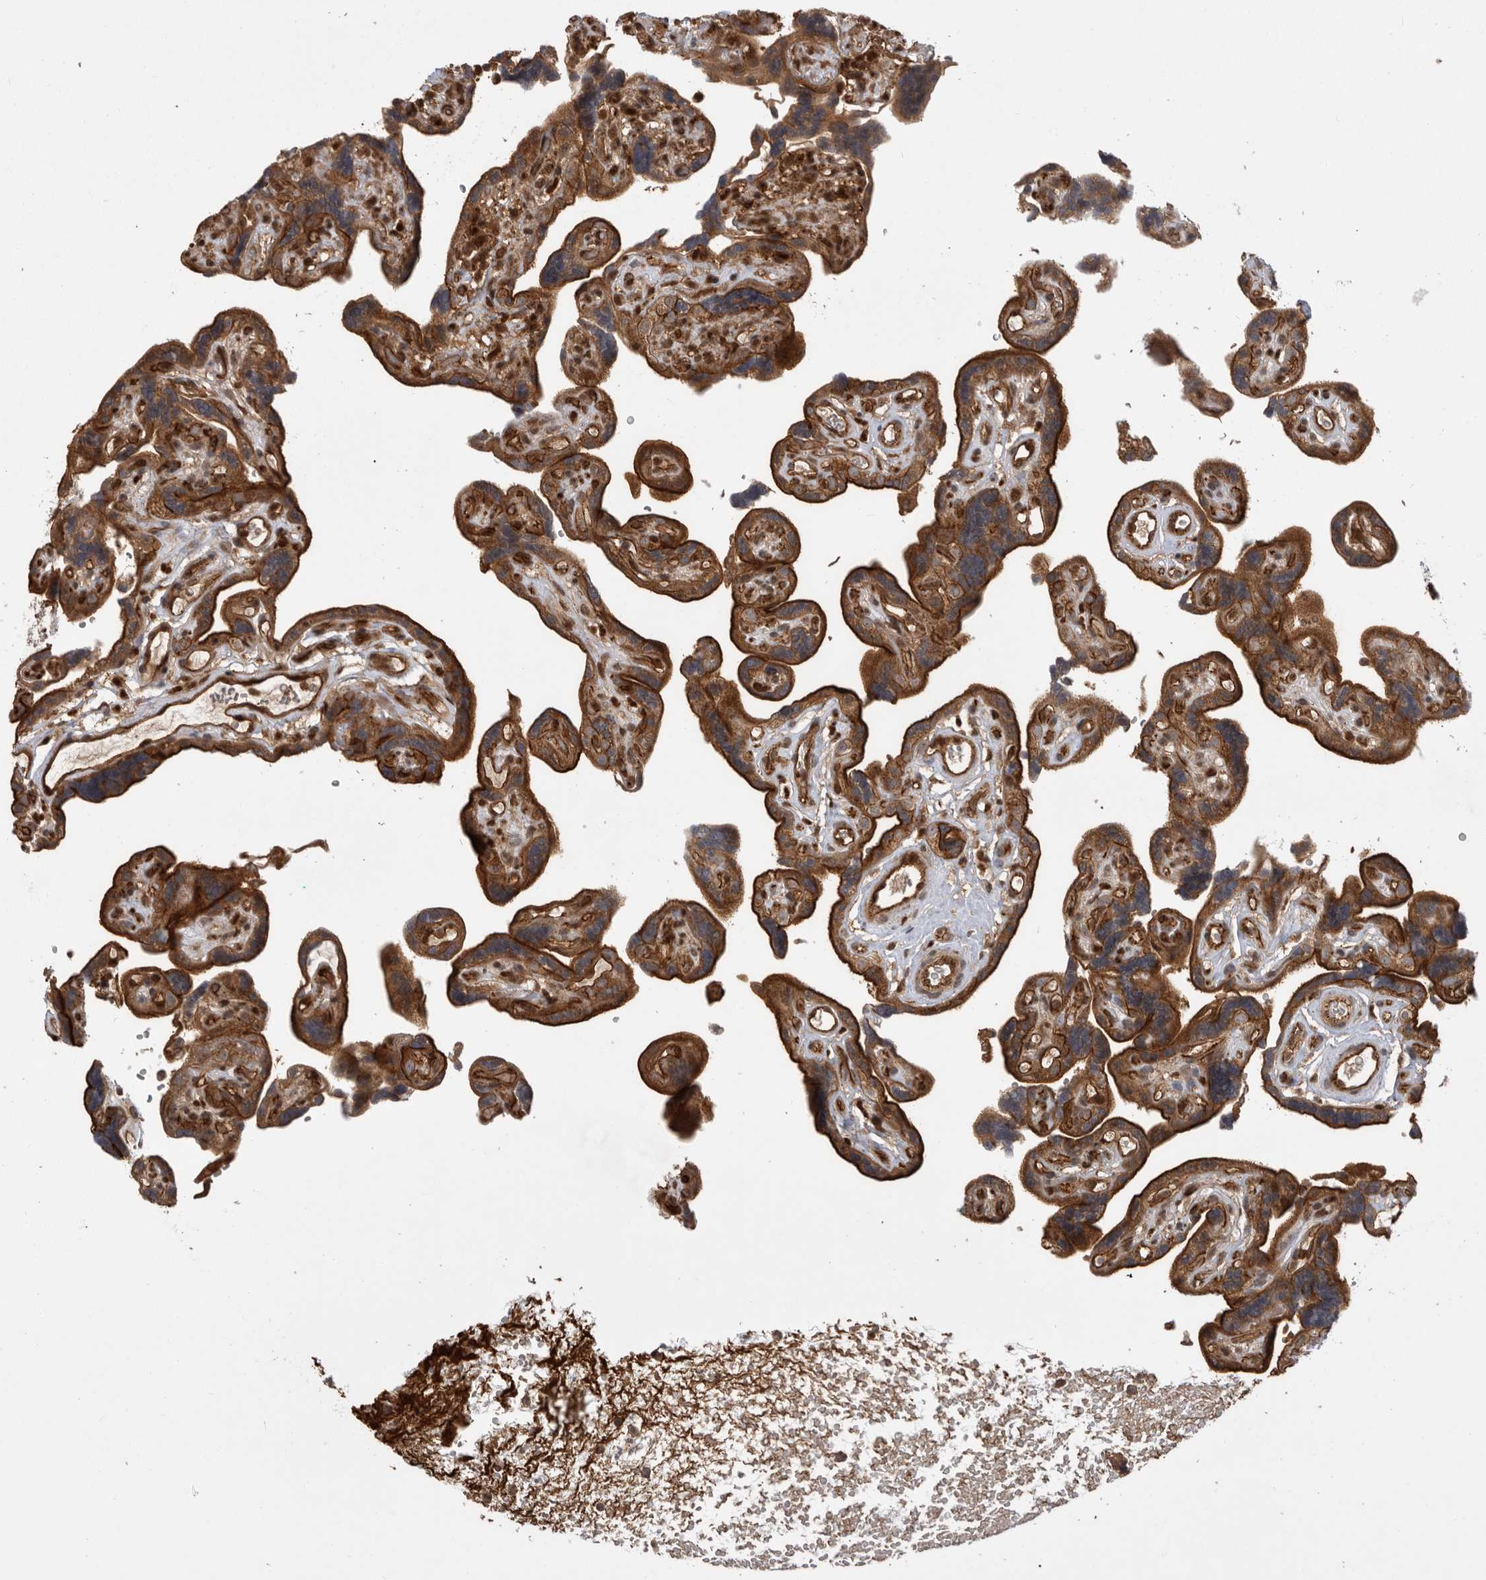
{"staining": {"intensity": "strong", "quantity": "25%-75%", "location": "cytoplasmic/membranous,nuclear"}, "tissue": "placenta", "cell_type": "Decidual cells", "image_type": "normal", "snomed": [{"axis": "morphology", "description": "Normal tissue, NOS"}, {"axis": "topography", "description": "Placenta"}], "caption": "Immunohistochemical staining of unremarkable placenta displays 25%-75% levels of strong cytoplasmic/membranous,nuclear protein staining in approximately 25%-75% of decidual cells. The protein of interest is shown in brown color, while the nuclei are stained blue.", "gene": "DHDDS", "patient": {"sex": "female", "age": 30}}